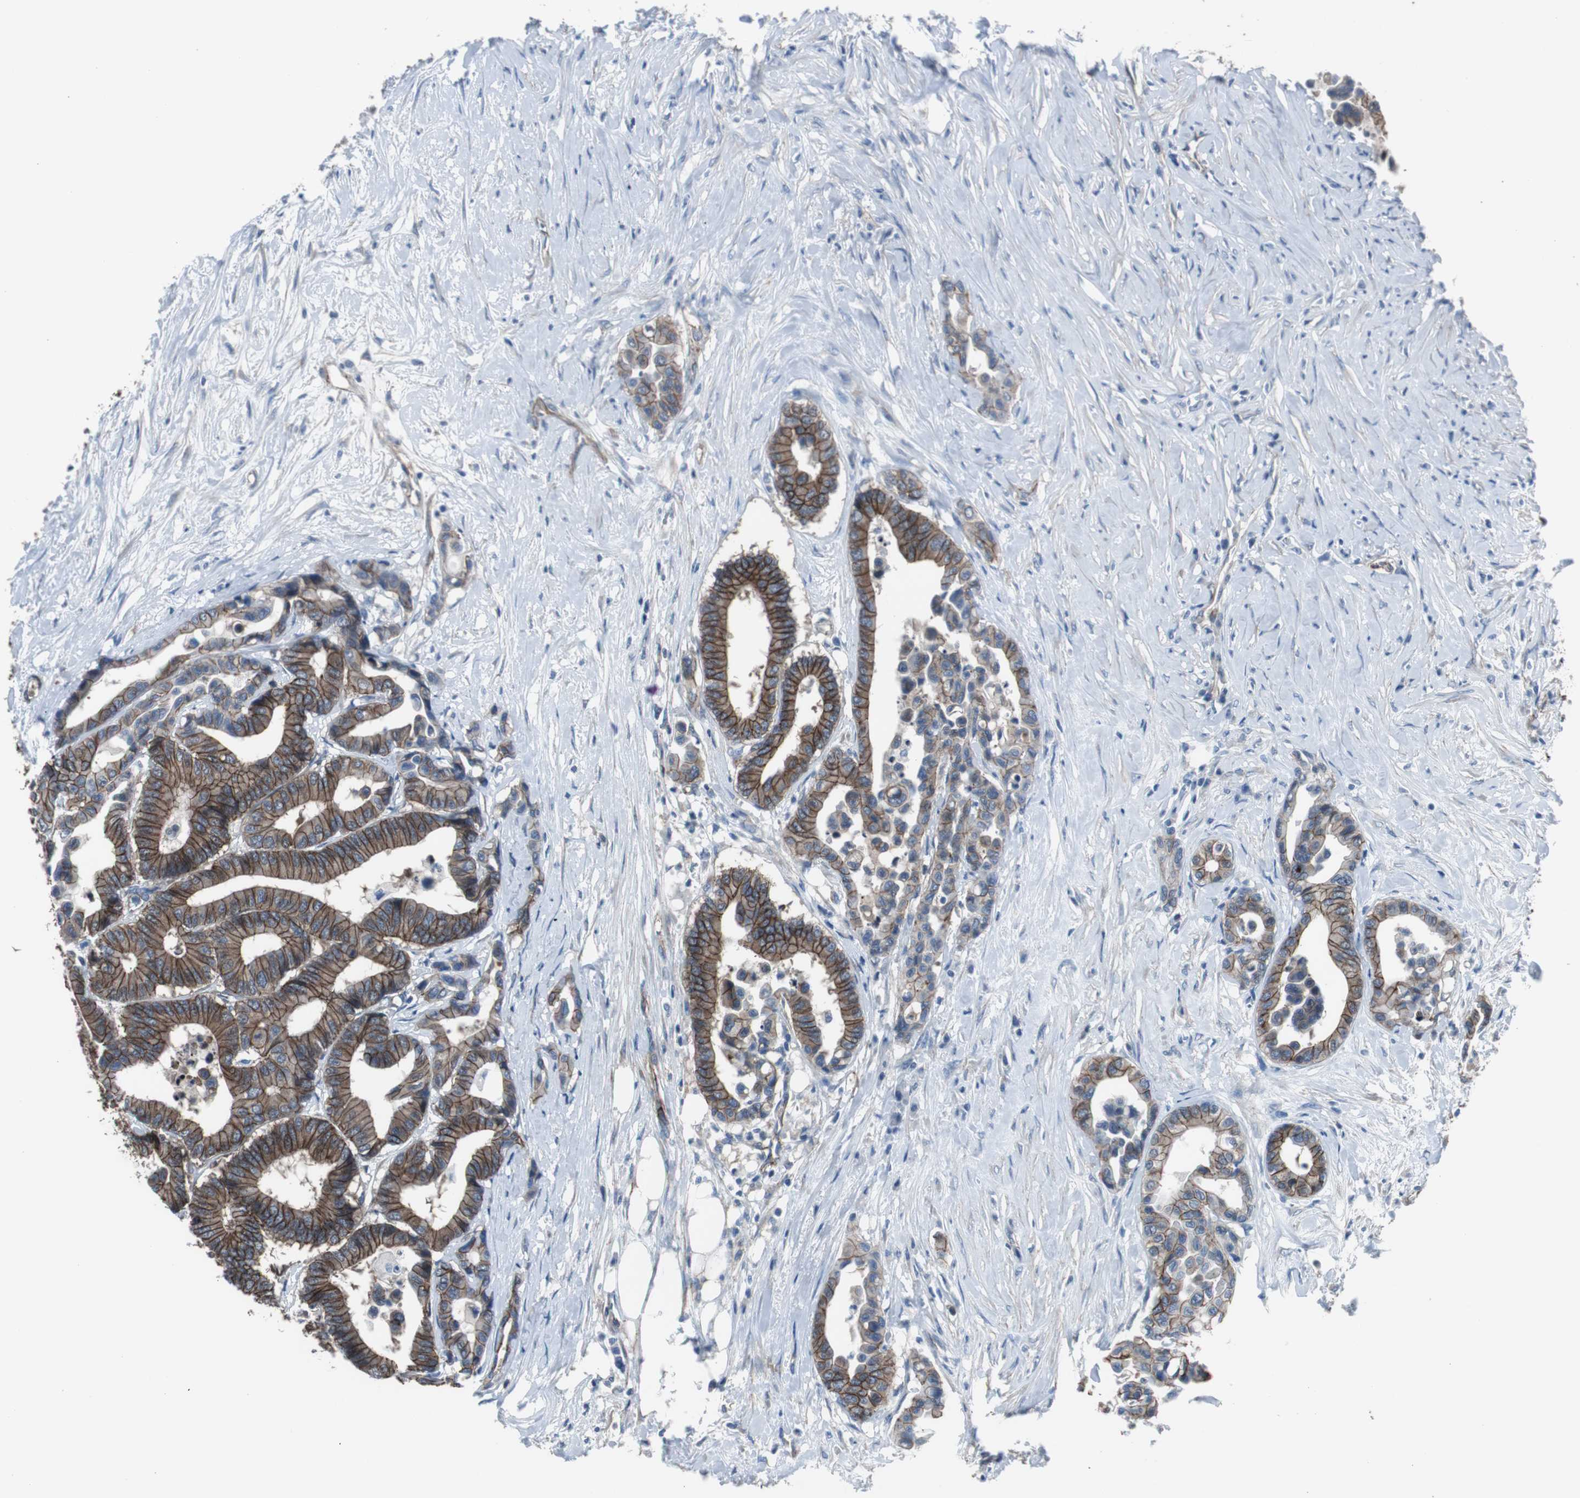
{"staining": {"intensity": "strong", "quantity": ">75%", "location": "cytoplasmic/membranous"}, "tissue": "colorectal cancer", "cell_type": "Tumor cells", "image_type": "cancer", "snomed": [{"axis": "morphology", "description": "Normal tissue, NOS"}, {"axis": "morphology", "description": "Adenocarcinoma, NOS"}, {"axis": "topography", "description": "Colon"}], "caption": "A high amount of strong cytoplasmic/membranous positivity is present in about >75% of tumor cells in adenocarcinoma (colorectal) tissue. (DAB (3,3'-diaminobenzidine) IHC with brightfield microscopy, high magnification).", "gene": "STXBP4", "patient": {"sex": "male", "age": 82}}